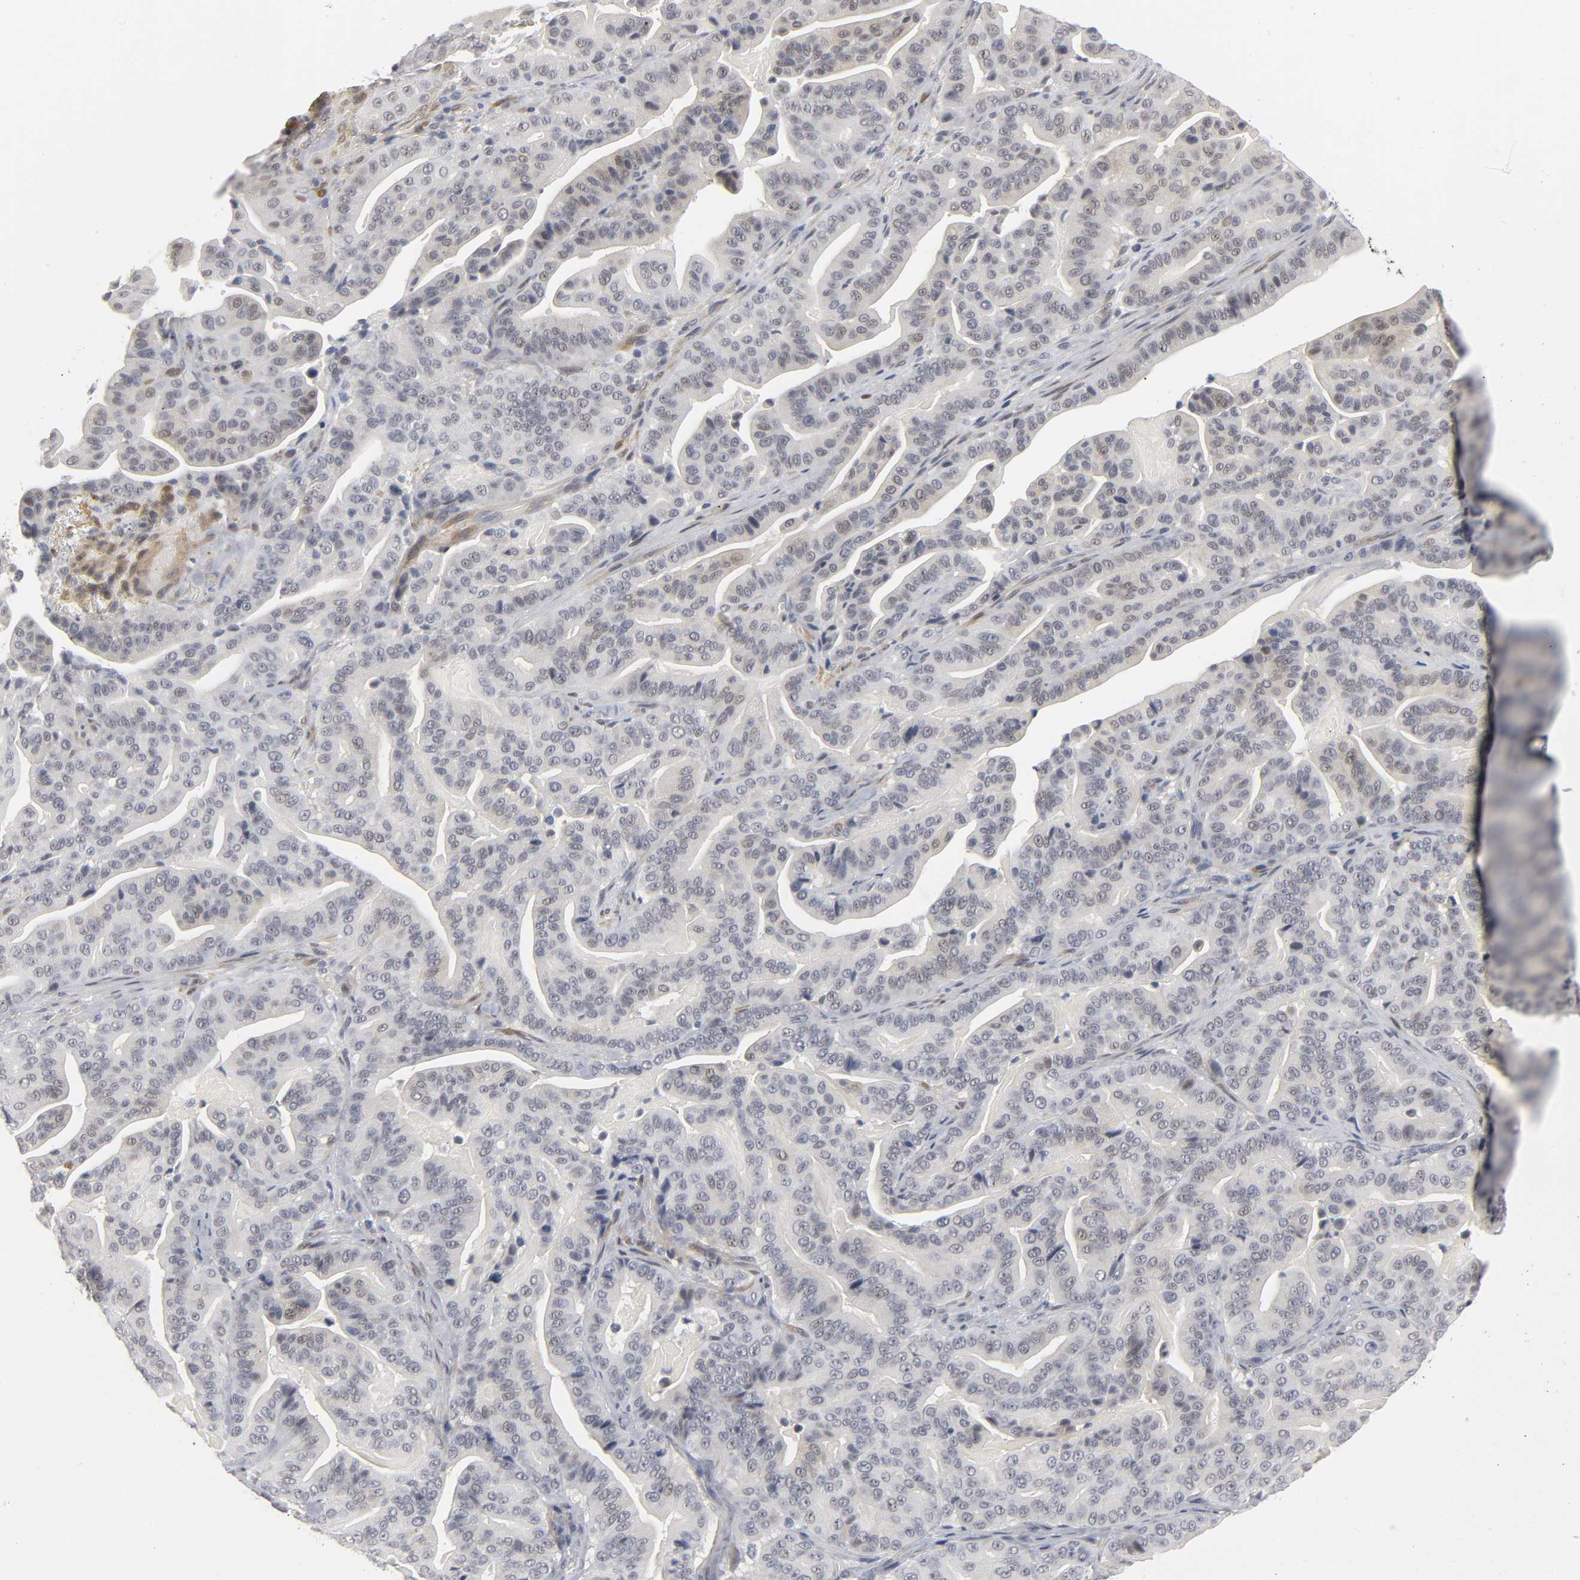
{"staining": {"intensity": "negative", "quantity": "none", "location": "none"}, "tissue": "pancreatic cancer", "cell_type": "Tumor cells", "image_type": "cancer", "snomed": [{"axis": "morphology", "description": "Adenocarcinoma, NOS"}, {"axis": "topography", "description": "Pancreas"}], "caption": "Pancreatic cancer was stained to show a protein in brown. There is no significant positivity in tumor cells.", "gene": "PDLIM3", "patient": {"sex": "male", "age": 63}}